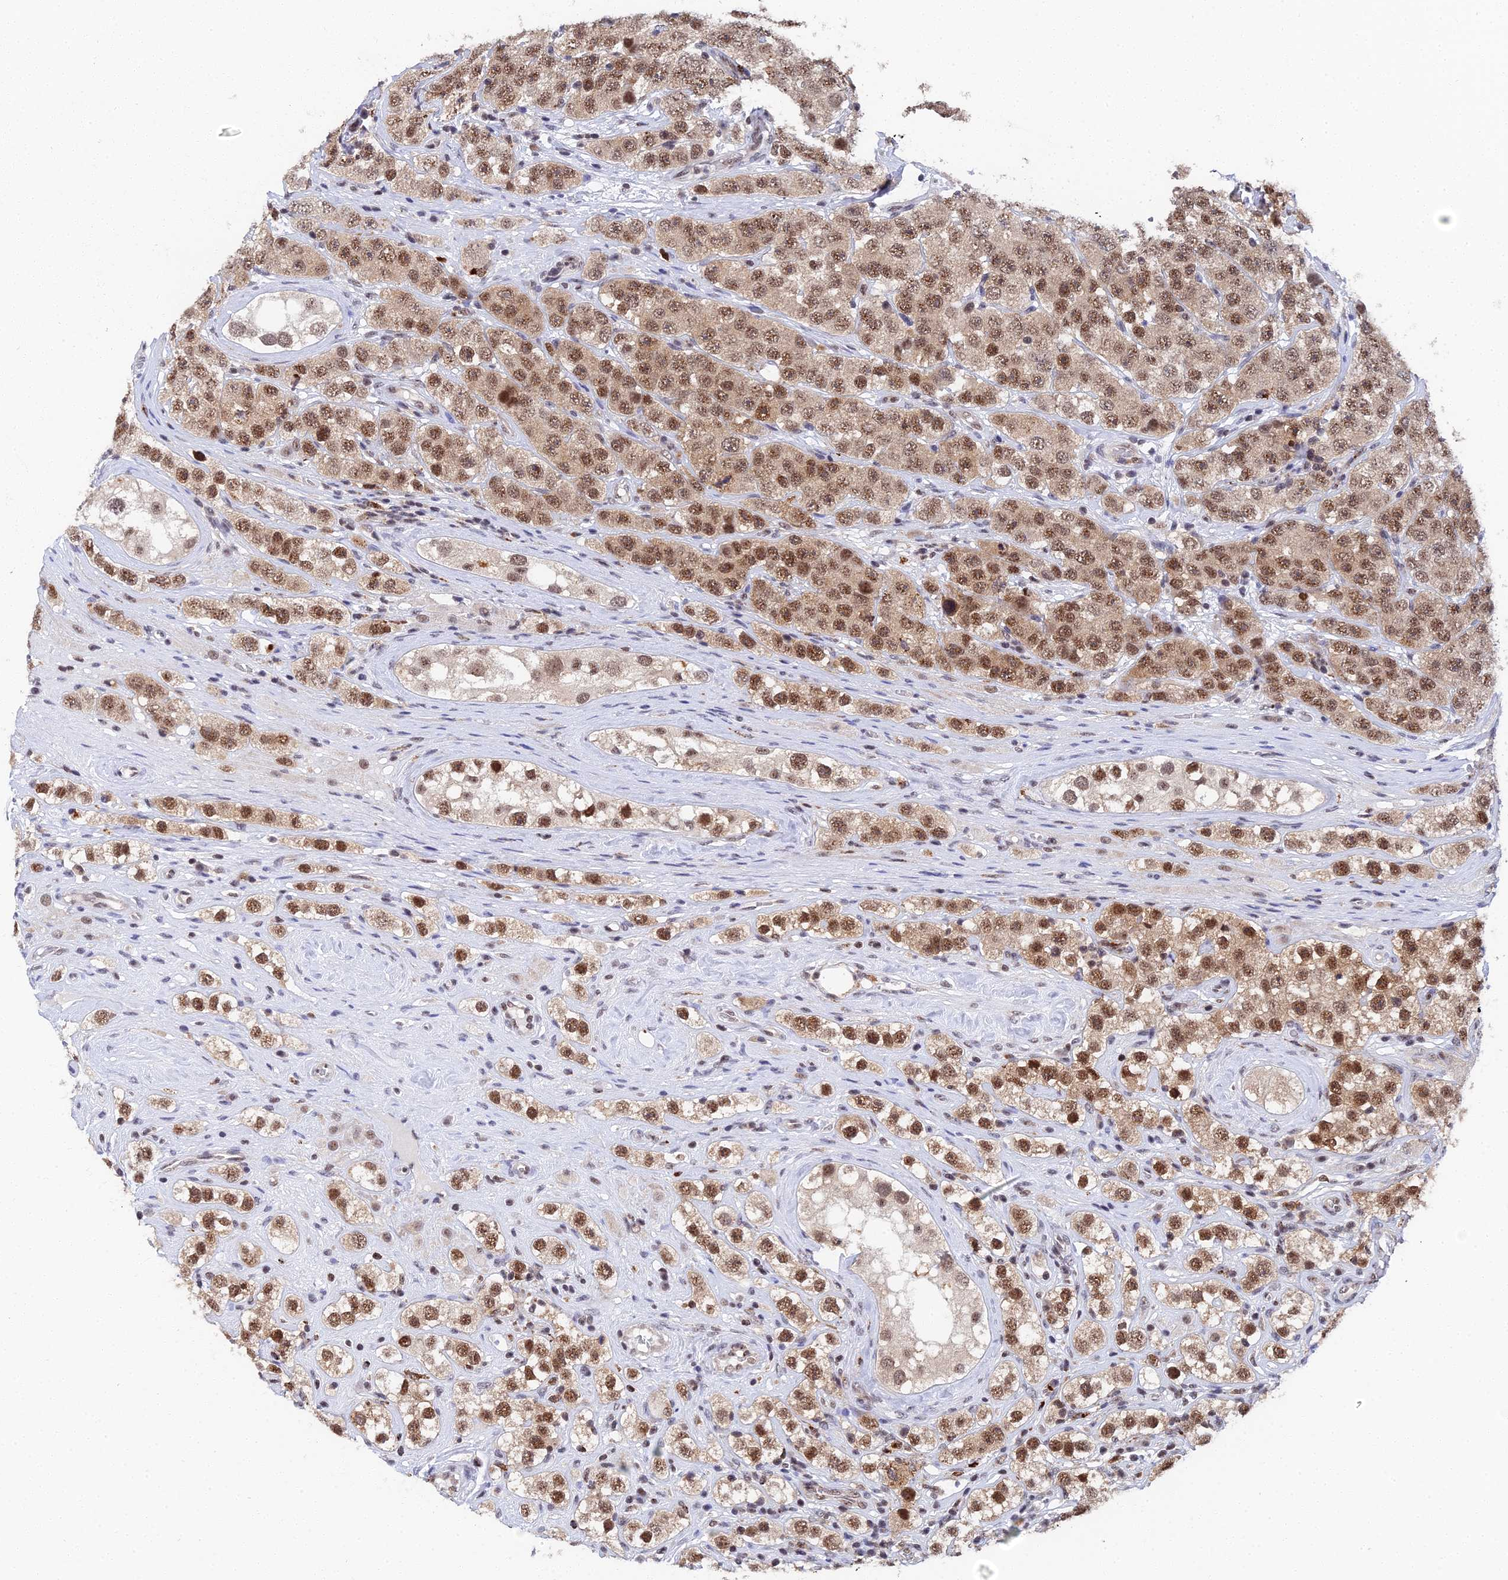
{"staining": {"intensity": "moderate", "quantity": ">75%", "location": "nuclear"}, "tissue": "testis cancer", "cell_type": "Tumor cells", "image_type": "cancer", "snomed": [{"axis": "morphology", "description": "Seminoma, NOS"}, {"axis": "topography", "description": "Testis"}], "caption": "Immunohistochemical staining of human seminoma (testis) demonstrates medium levels of moderate nuclear protein positivity in about >75% of tumor cells.", "gene": "MAGOHB", "patient": {"sex": "male", "age": 28}}